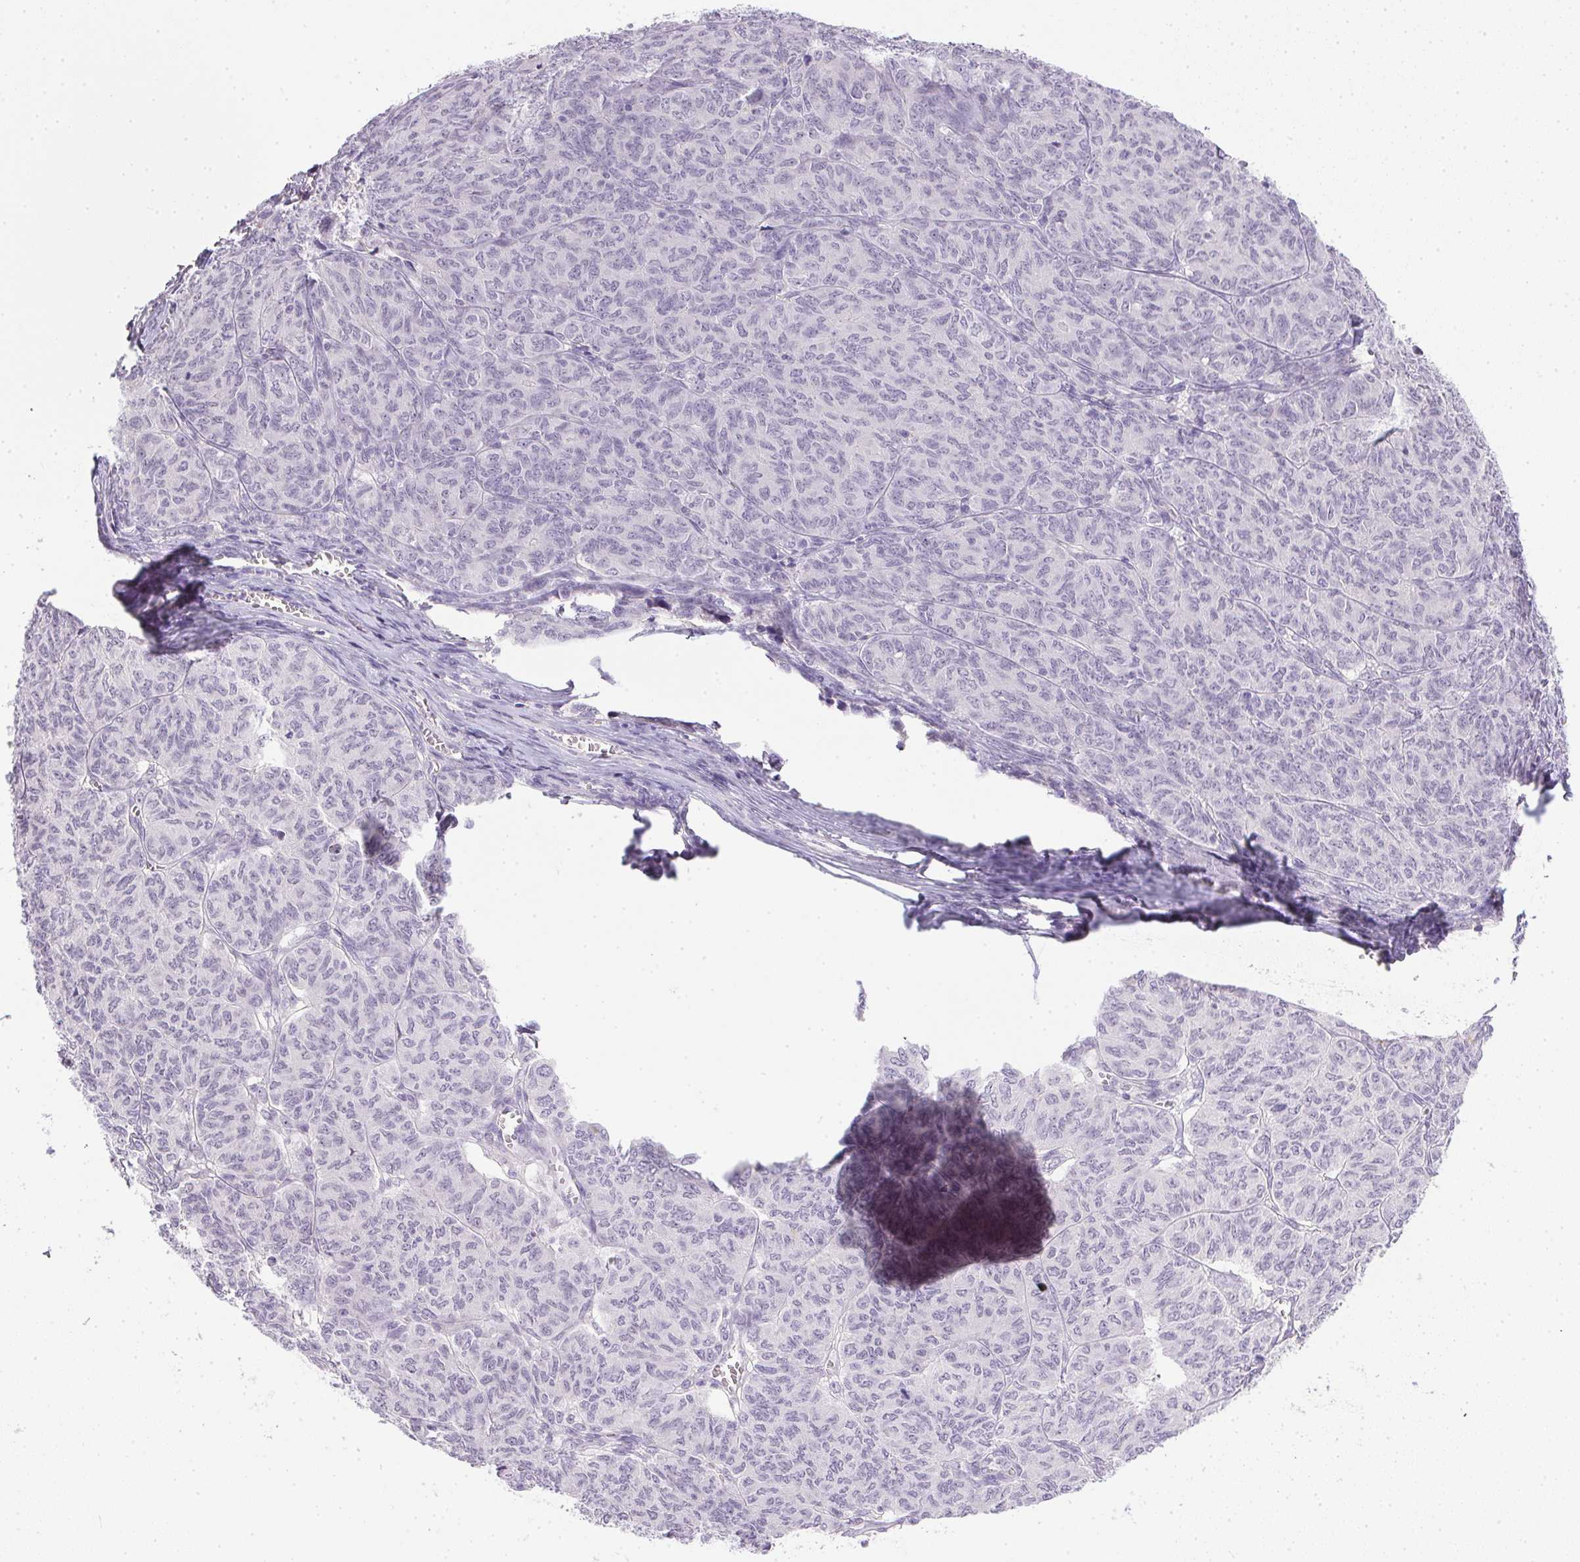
{"staining": {"intensity": "negative", "quantity": "none", "location": "none"}, "tissue": "ovarian cancer", "cell_type": "Tumor cells", "image_type": "cancer", "snomed": [{"axis": "morphology", "description": "Carcinoma, endometroid"}, {"axis": "topography", "description": "Ovary"}], "caption": "Histopathology image shows no significant protein staining in tumor cells of ovarian endometroid carcinoma.", "gene": "PRL", "patient": {"sex": "female", "age": 80}}